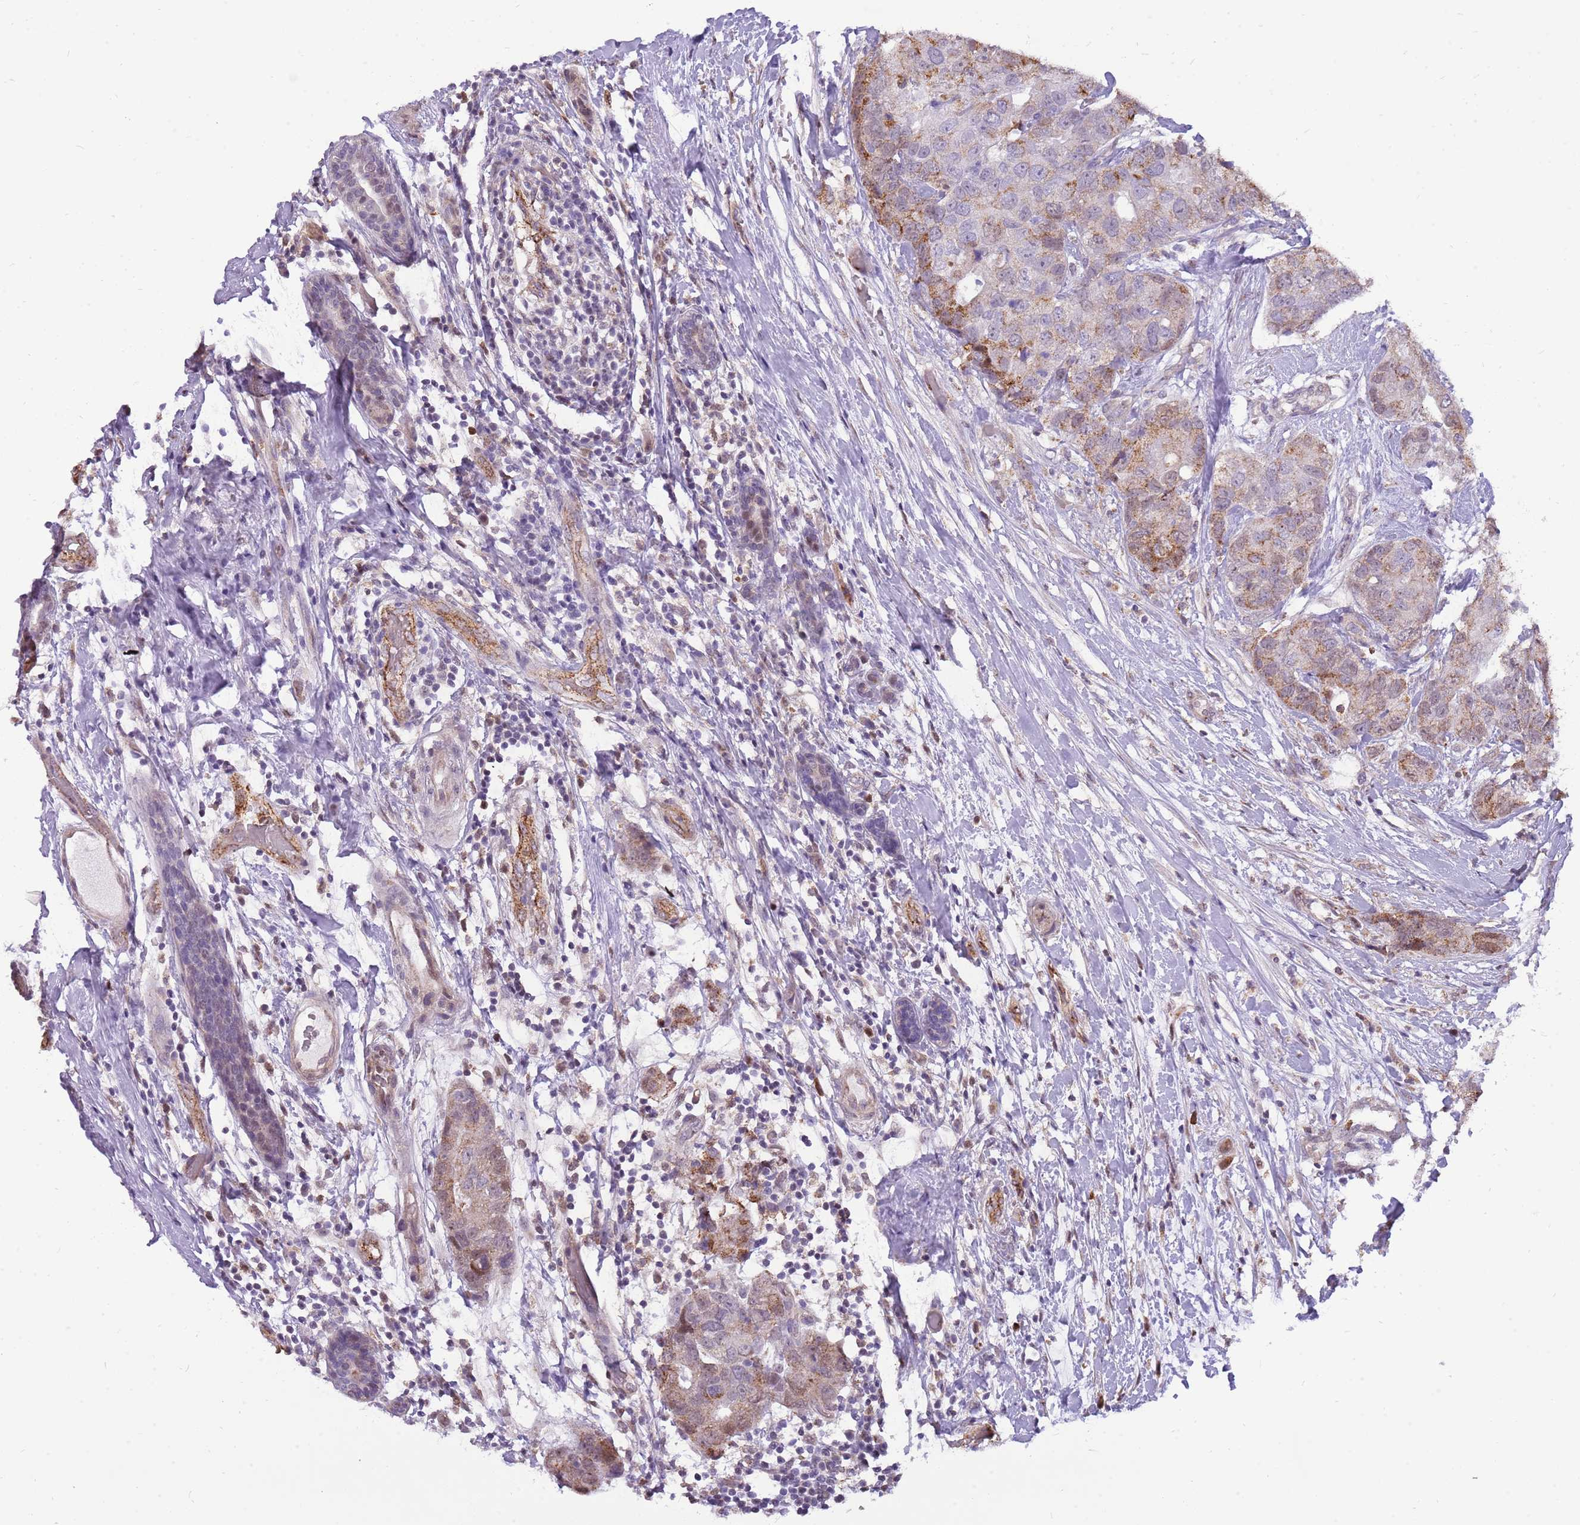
{"staining": {"intensity": "moderate", "quantity": "25%-75%", "location": "cytoplasmic/membranous"}, "tissue": "breast cancer", "cell_type": "Tumor cells", "image_type": "cancer", "snomed": [{"axis": "morphology", "description": "Duct carcinoma"}, {"axis": "topography", "description": "Breast"}], "caption": "Breast infiltrating ductal carcinoma tissue exhibits moderate cytoplasmic/membranous staining in approximately 25%-75% of tumor cells (DAB (3,3'-diaminobenzidine) IHC, brown staining for protein, blue staining for nuclei).", "gene": "PCNX1", "patient": {"sex": "female", "age": 62}}